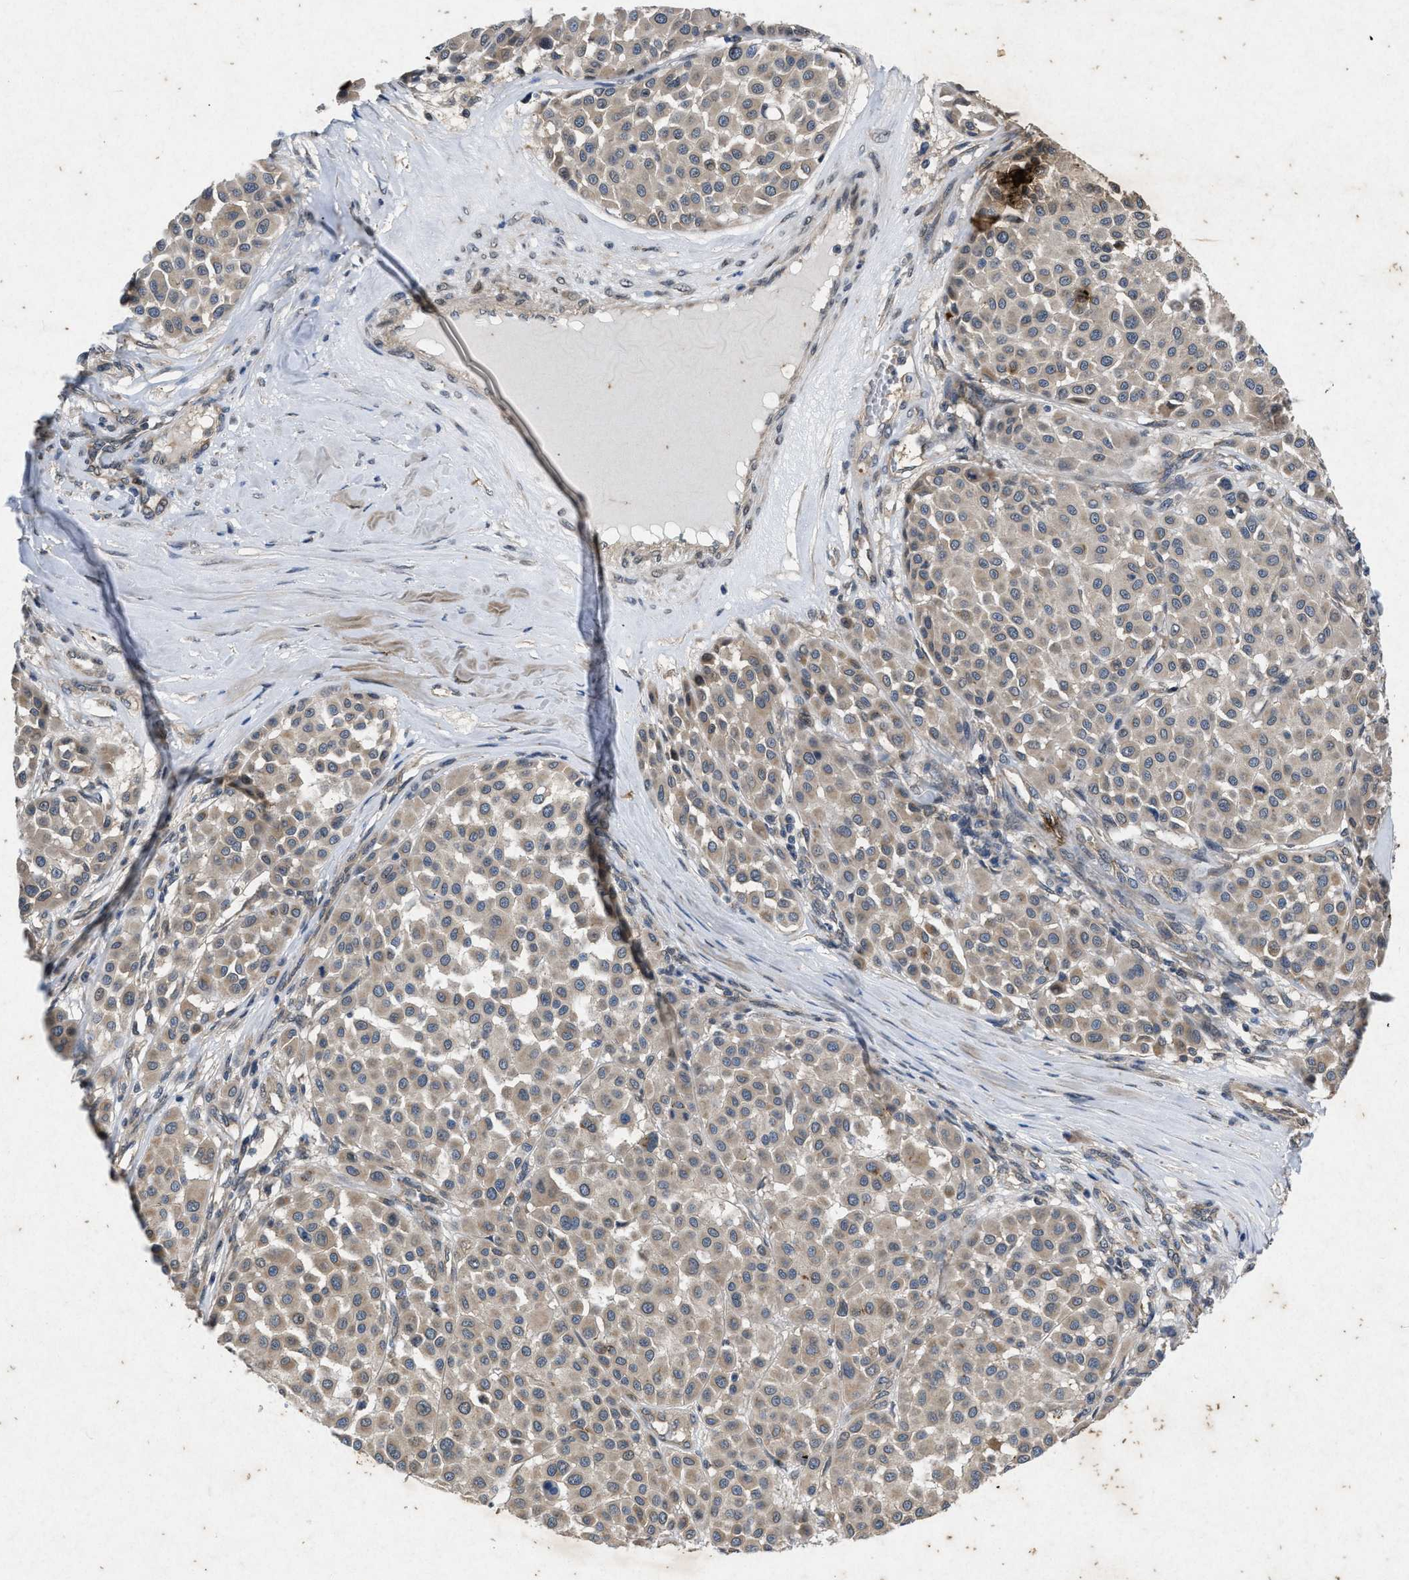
{"staining": {"intensity": "moderate", "quantity": "25%-75%", "location": "cytoplasmic/membranous"}, "tissue": "melanoma", "cell_type": "Tumor cells", "image_type": "cancer", "snomed": [{"axis": "morphology", "description": "Malignant melanoma, Metastatic site"}, {"axis": "topography", "description": "Soft tissue"}], "caption": "Human malignant melanoma (metastatic site) stained for a protein (brown) displays moderate cytoplasmic/membranous positive positivity in about 25%-75% of tumor cells.", "gene": "PRKG2", "patient": {"sex": "male", "age": 41}}